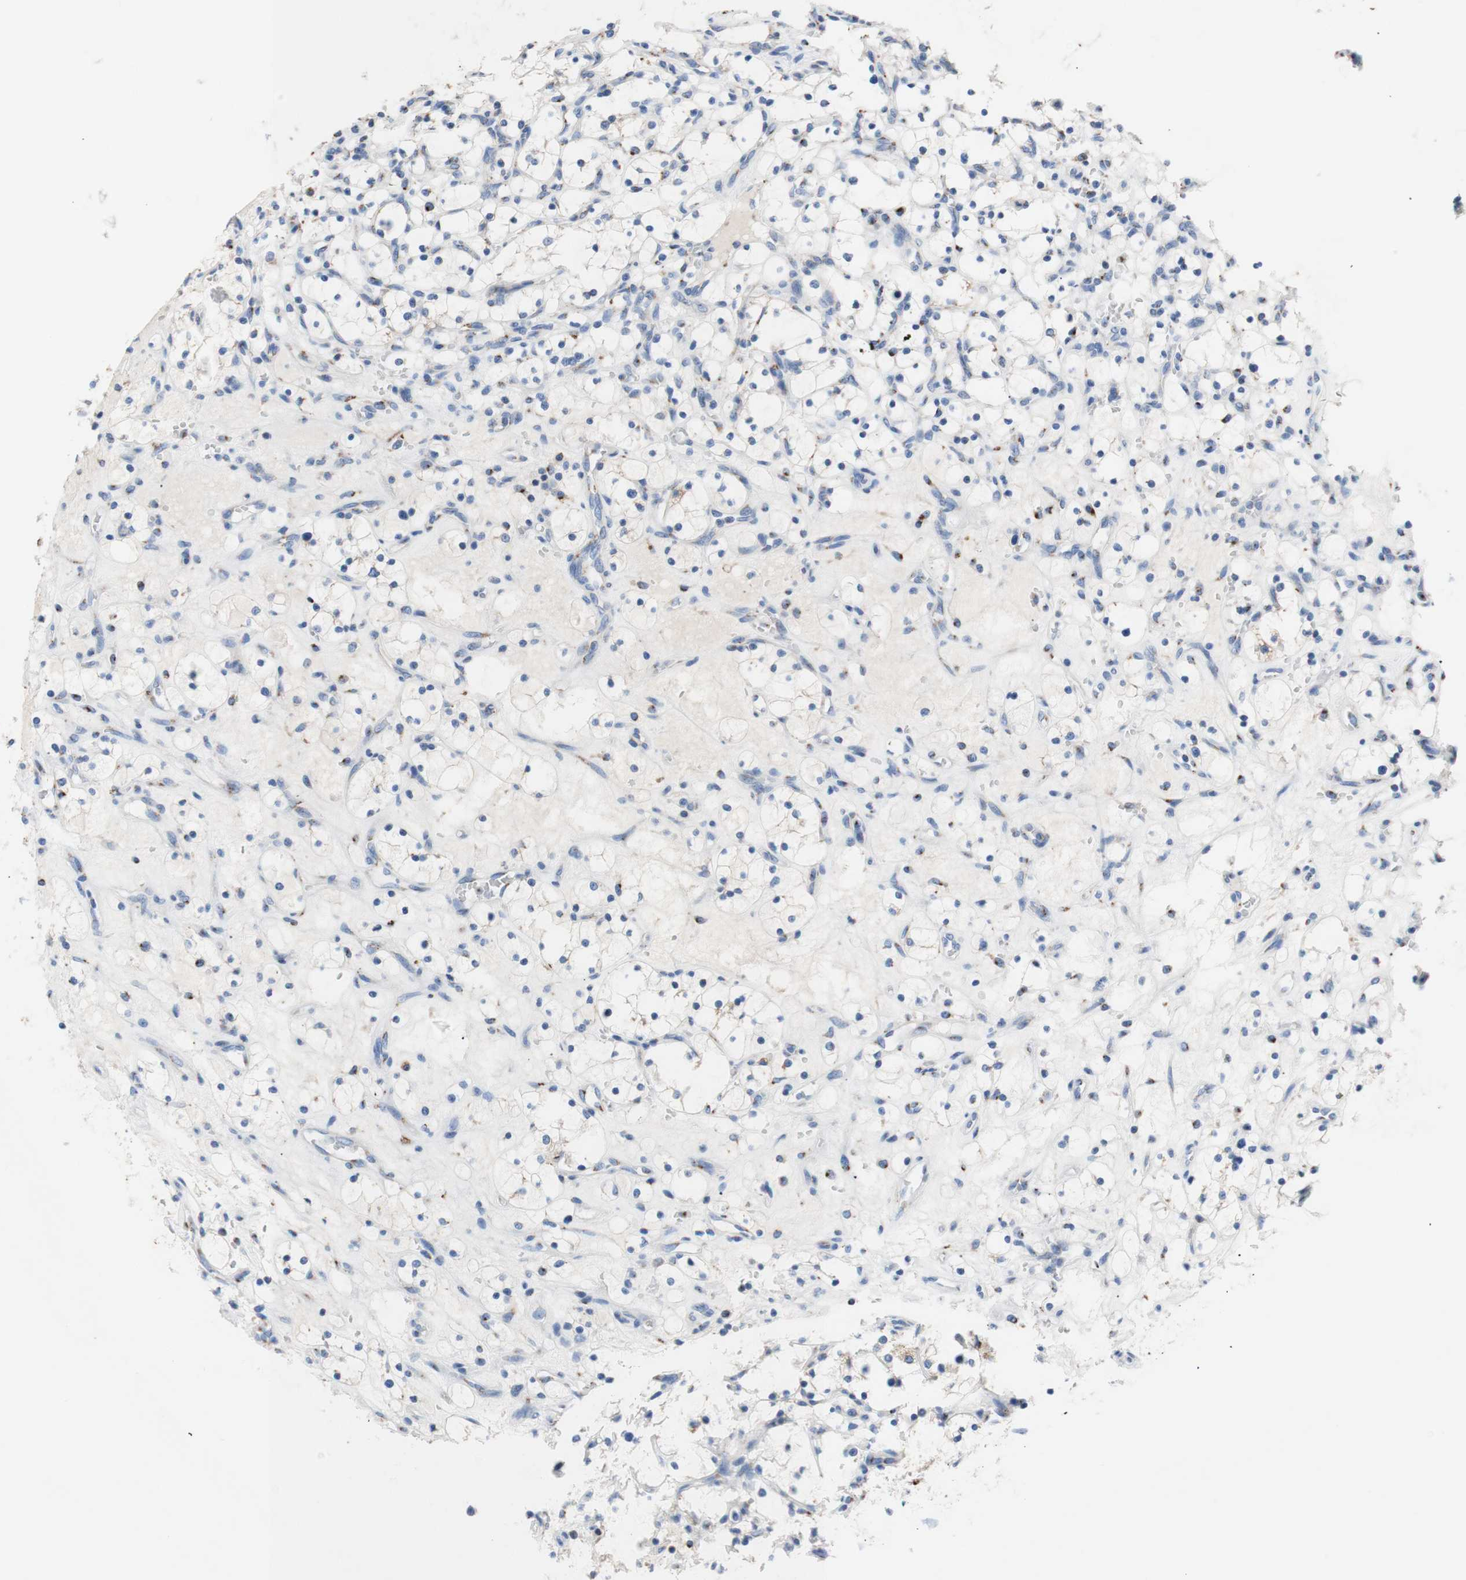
{"staining": {"intensity": "negative", "quantity": "none", "location": "none"}, "tissue": "renal cancer", "cell_type": "Tumor cells", "image_type": "cancer", "snomed": [{"axis": "morphology", "description": "Adenocarcinoma, NOS"}, {"axis": "topography", "description": "Kidney"}], "caption": "A histopathology image of renal cancer stained for a protein demonstrates no brown staining in tumor cells.", "gene": "GALNT2", "patient": {"sex": "female", "age": 69}}